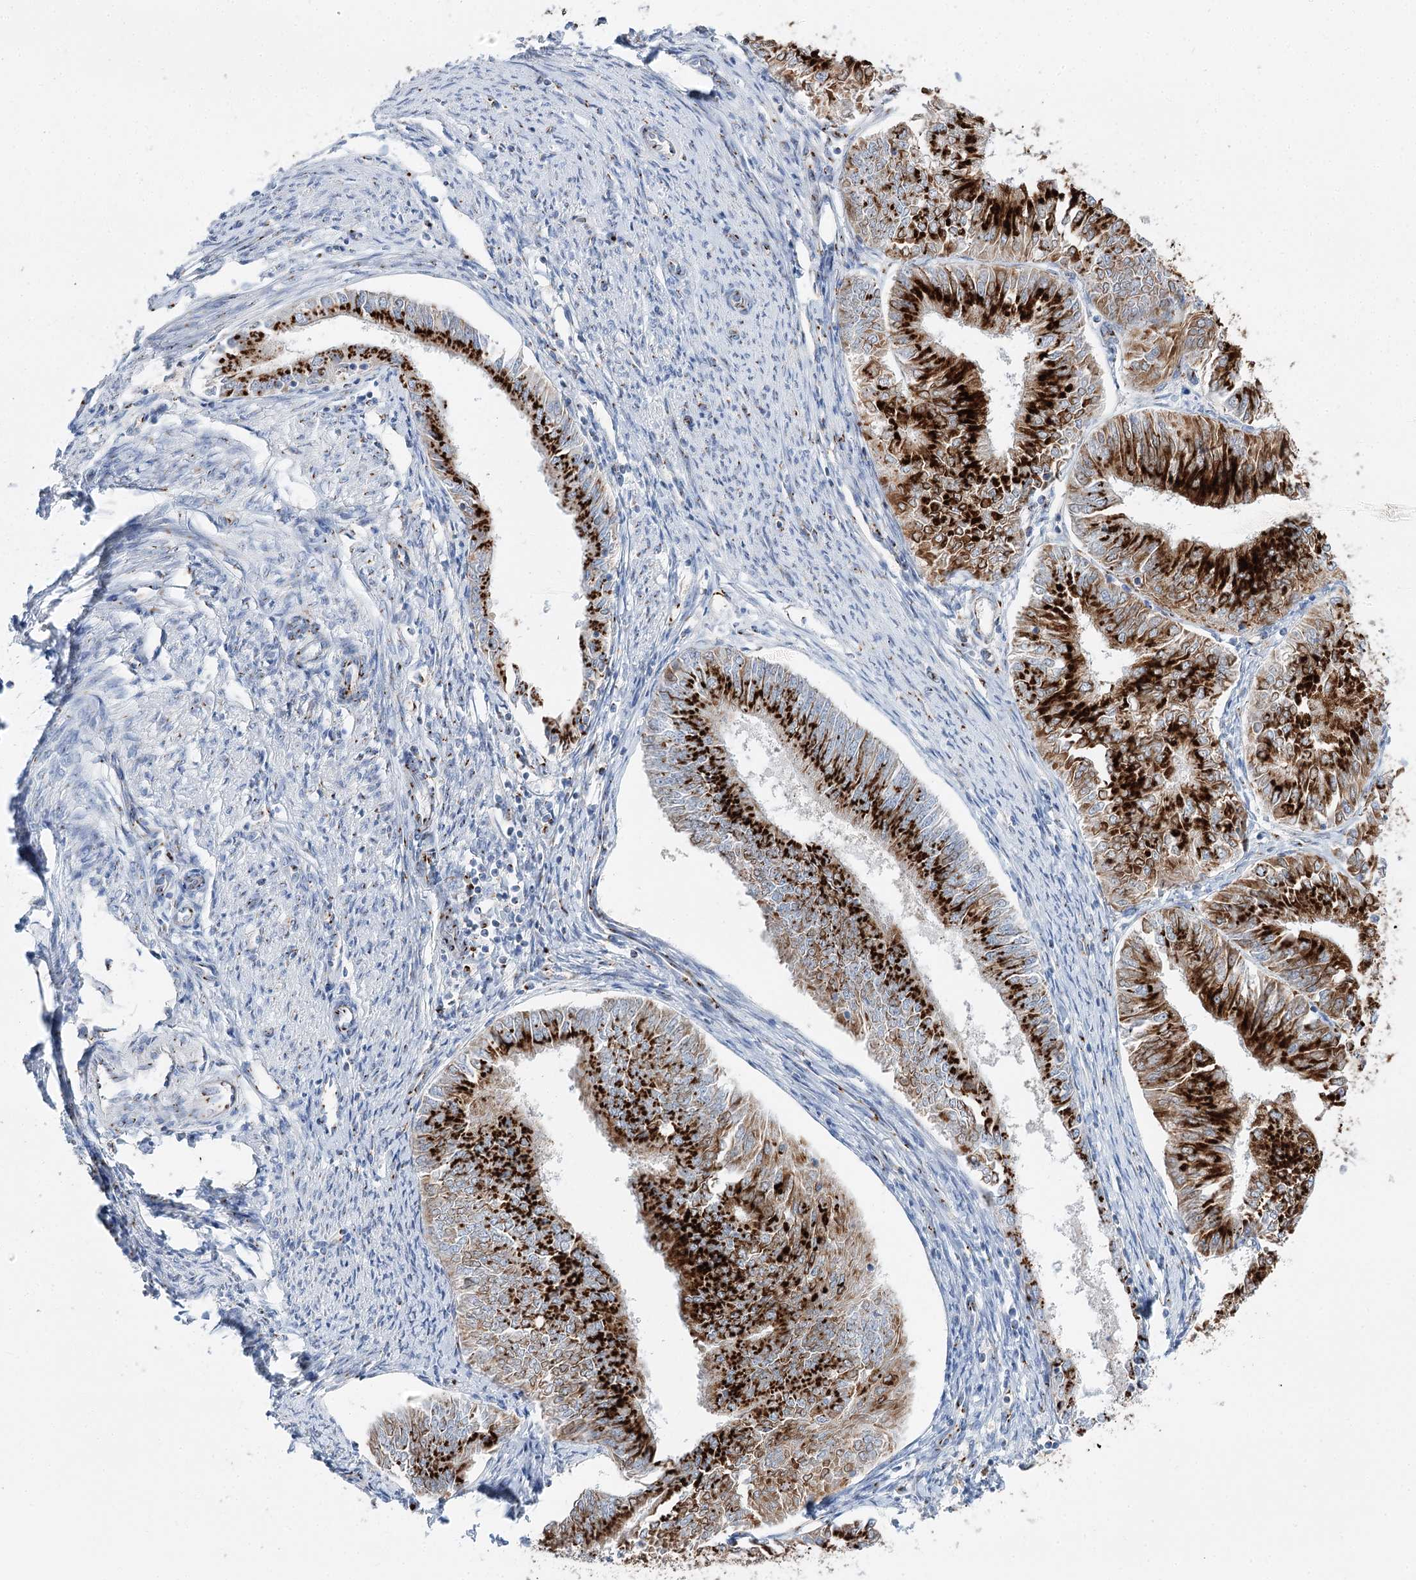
{"staining": {"intensity": "strong", "quantity": ">75%", "location": "cytoplasmic/membranous"}, "tissue": "endometrial cancer", "cell_type": "Tumor cells", "image_type": "cancer", "snomed": [{"axis": "morphology", "description": "Adenocarcinoma, NOS"}, {"axis": "topography", "description": "Endometrium"}], "caption": "Immunohistochemical staining of endometrial cancer reveals high levels of strong cytoplasmic/membranous expression in about >75% of tumor cells.", "gene": "TMEM165", "patient": {"sex": "female", "age": 58}}